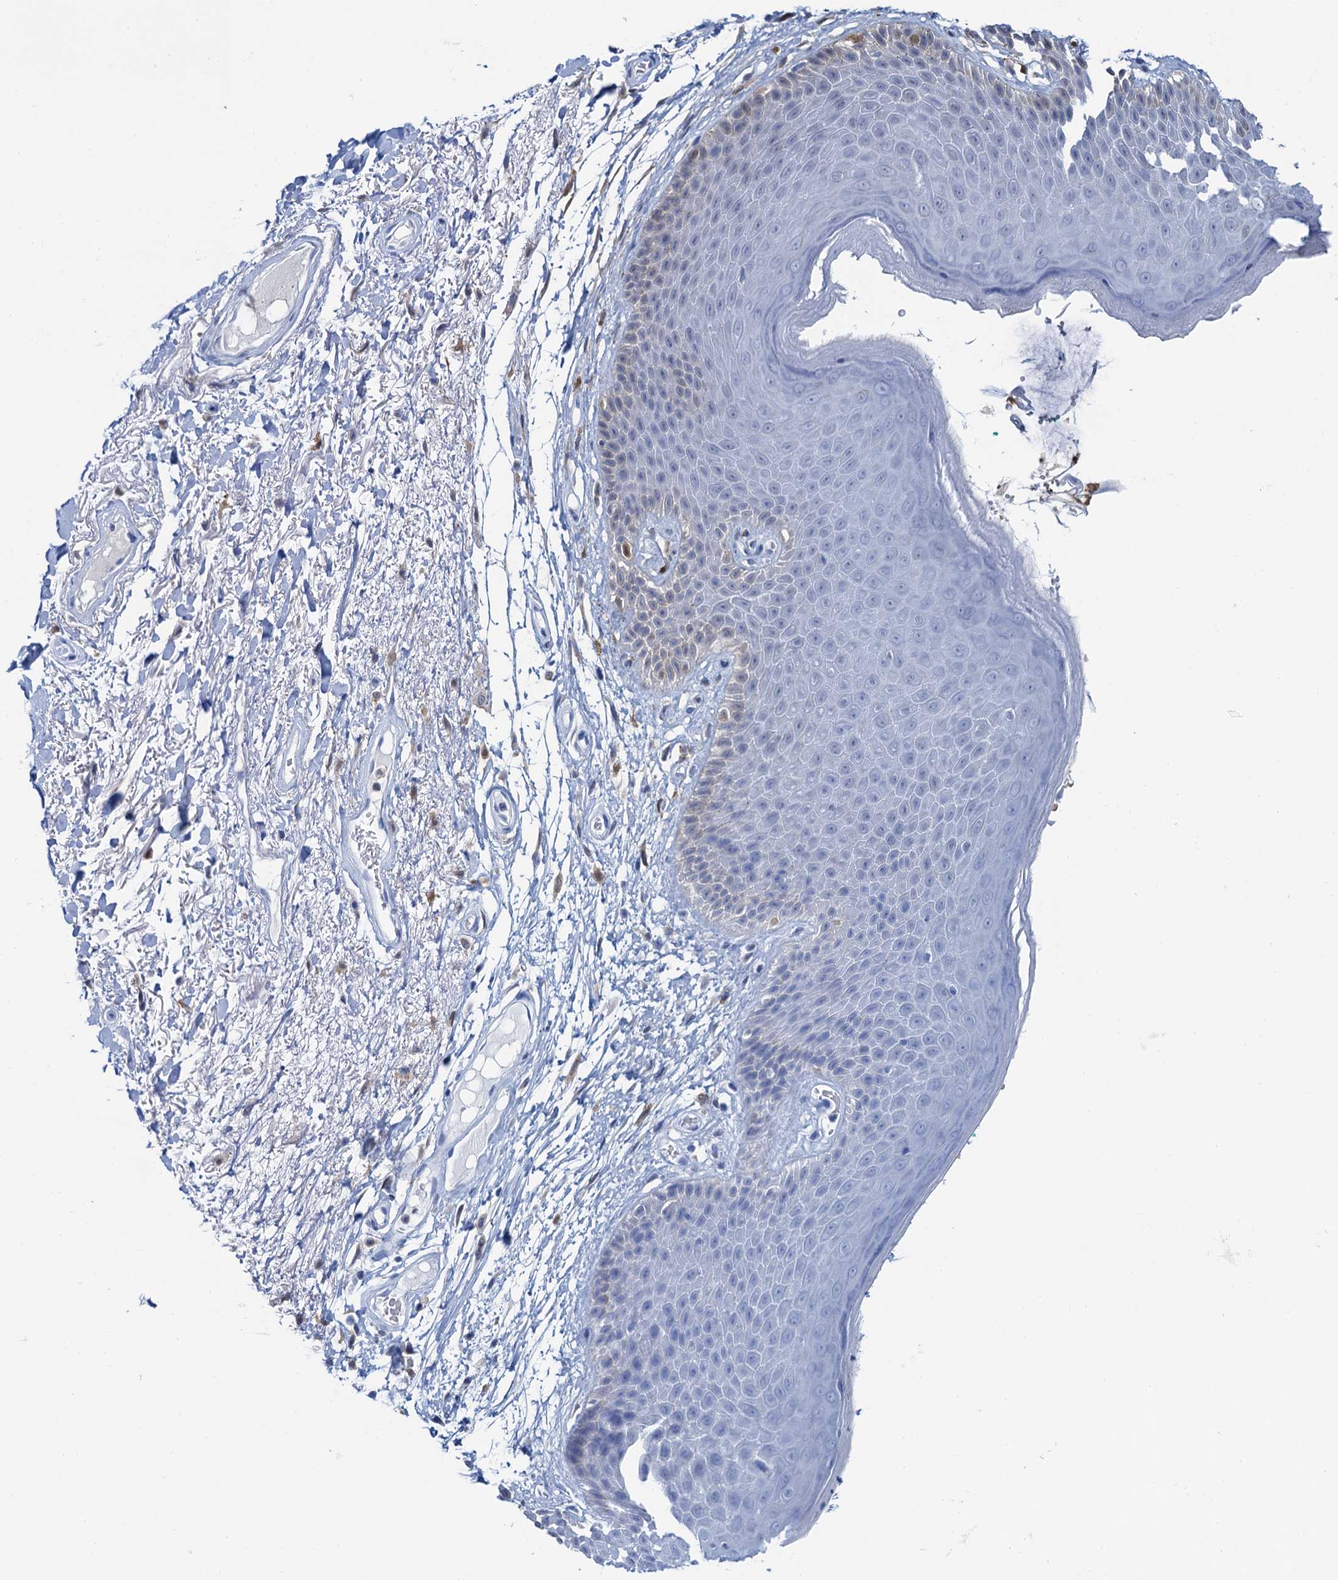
{"staining": {"intensity": "weak", "quantity": "<25%", "location": "cytoplasmic/membranous"}, "tissue": "skin", "cell_type": "Epidermal cells", "image_type": "normal", "snomed": [{"axis": "morphology", "description": "Normal tissue, NOS"}, {"axis": "topography", "description": "Anal"}], "caption": "Skin stained for a protein using immunohistochemistry (IHC) reveals no positivity epidermal cells.", "gene": "FAH", "patient": {"sex": "male", "age": 74}}